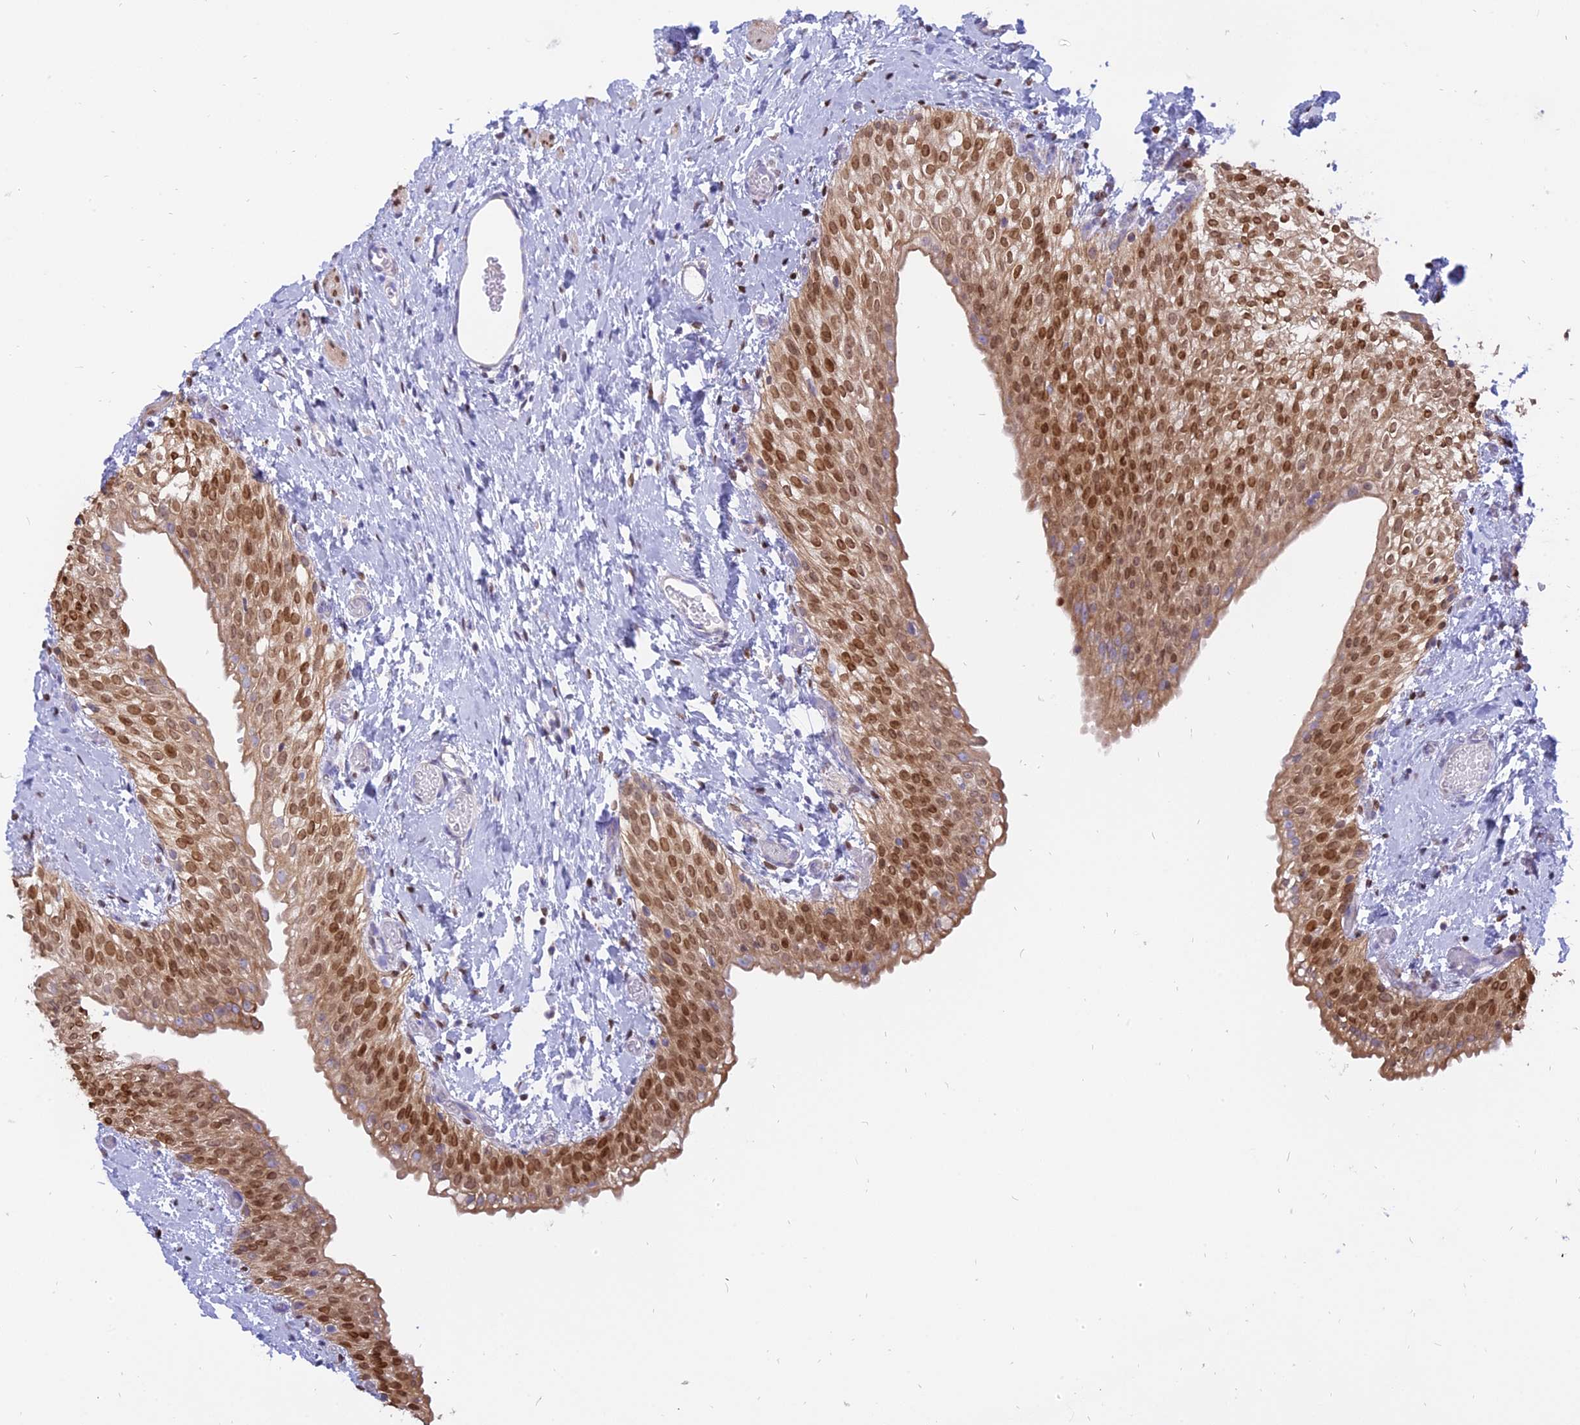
{"staining": {"intensity": "moderate", "quantity": ">75%", "location": "cytoplasmic/membranous,nuclear"}, "tissue": "urinary bladder", "cell_type": "Urothelial cells", "image_type": "normal", "snomed": [{"axis": "morphology", "description": "Normal tissue, NOS"}, {"axis": "topography", "description": "Urinary bladder"}], "caption": "Brown immunohistochemical staining in benign urinary bladder demonstrates moderate cytoplasmic/membranous,nuclear expression in about >75% of urothelial cells. (Stains: DAB (3,3'-diaminobenzidine) in brown, nuclei in blue, Microscopy: brightfield microscopy at high magnification).", "gene": "CENPV", "patient": {"sex": "male", "age": 1}}